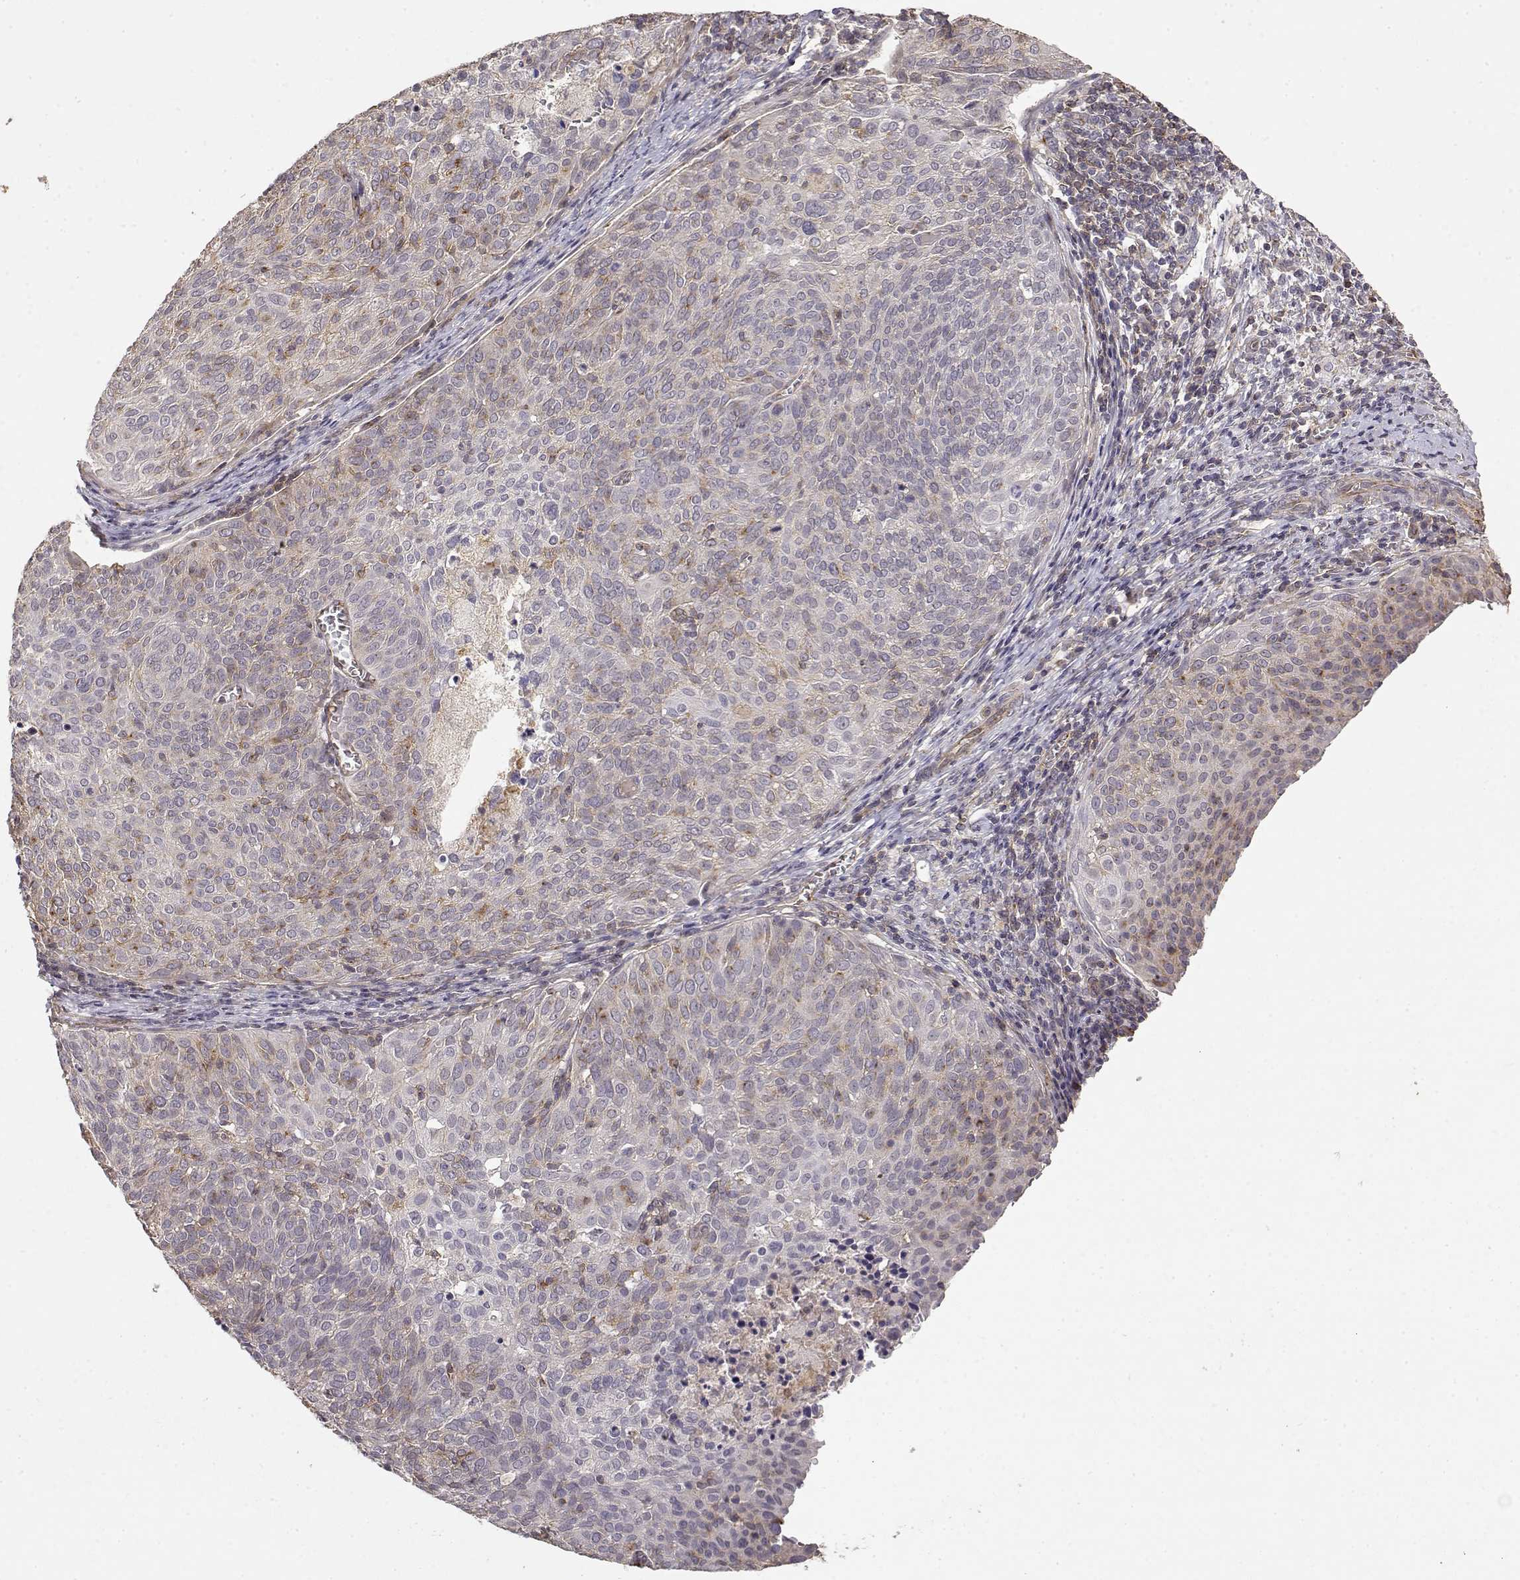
{"staining": {"intensity": "weak", "quantity": "<25%", "location": "cytoplasmic/membranous"}, "tissue": "cervical cancer", "cell_type": "Tumor cells", "image_type": "cancer", "snomed": [{"axis": "morphology", "description": "Squamous cell carcinoma, NOS"}, {"axis": "topography", "description": "Cervix"}], "caption": "This is an immunohistochemistry image of cervical squamous cell carcinoma. There is no staining in tumor cells.", "gene": "IFITM1", "patient": {"sex": "female", "age": 39}}